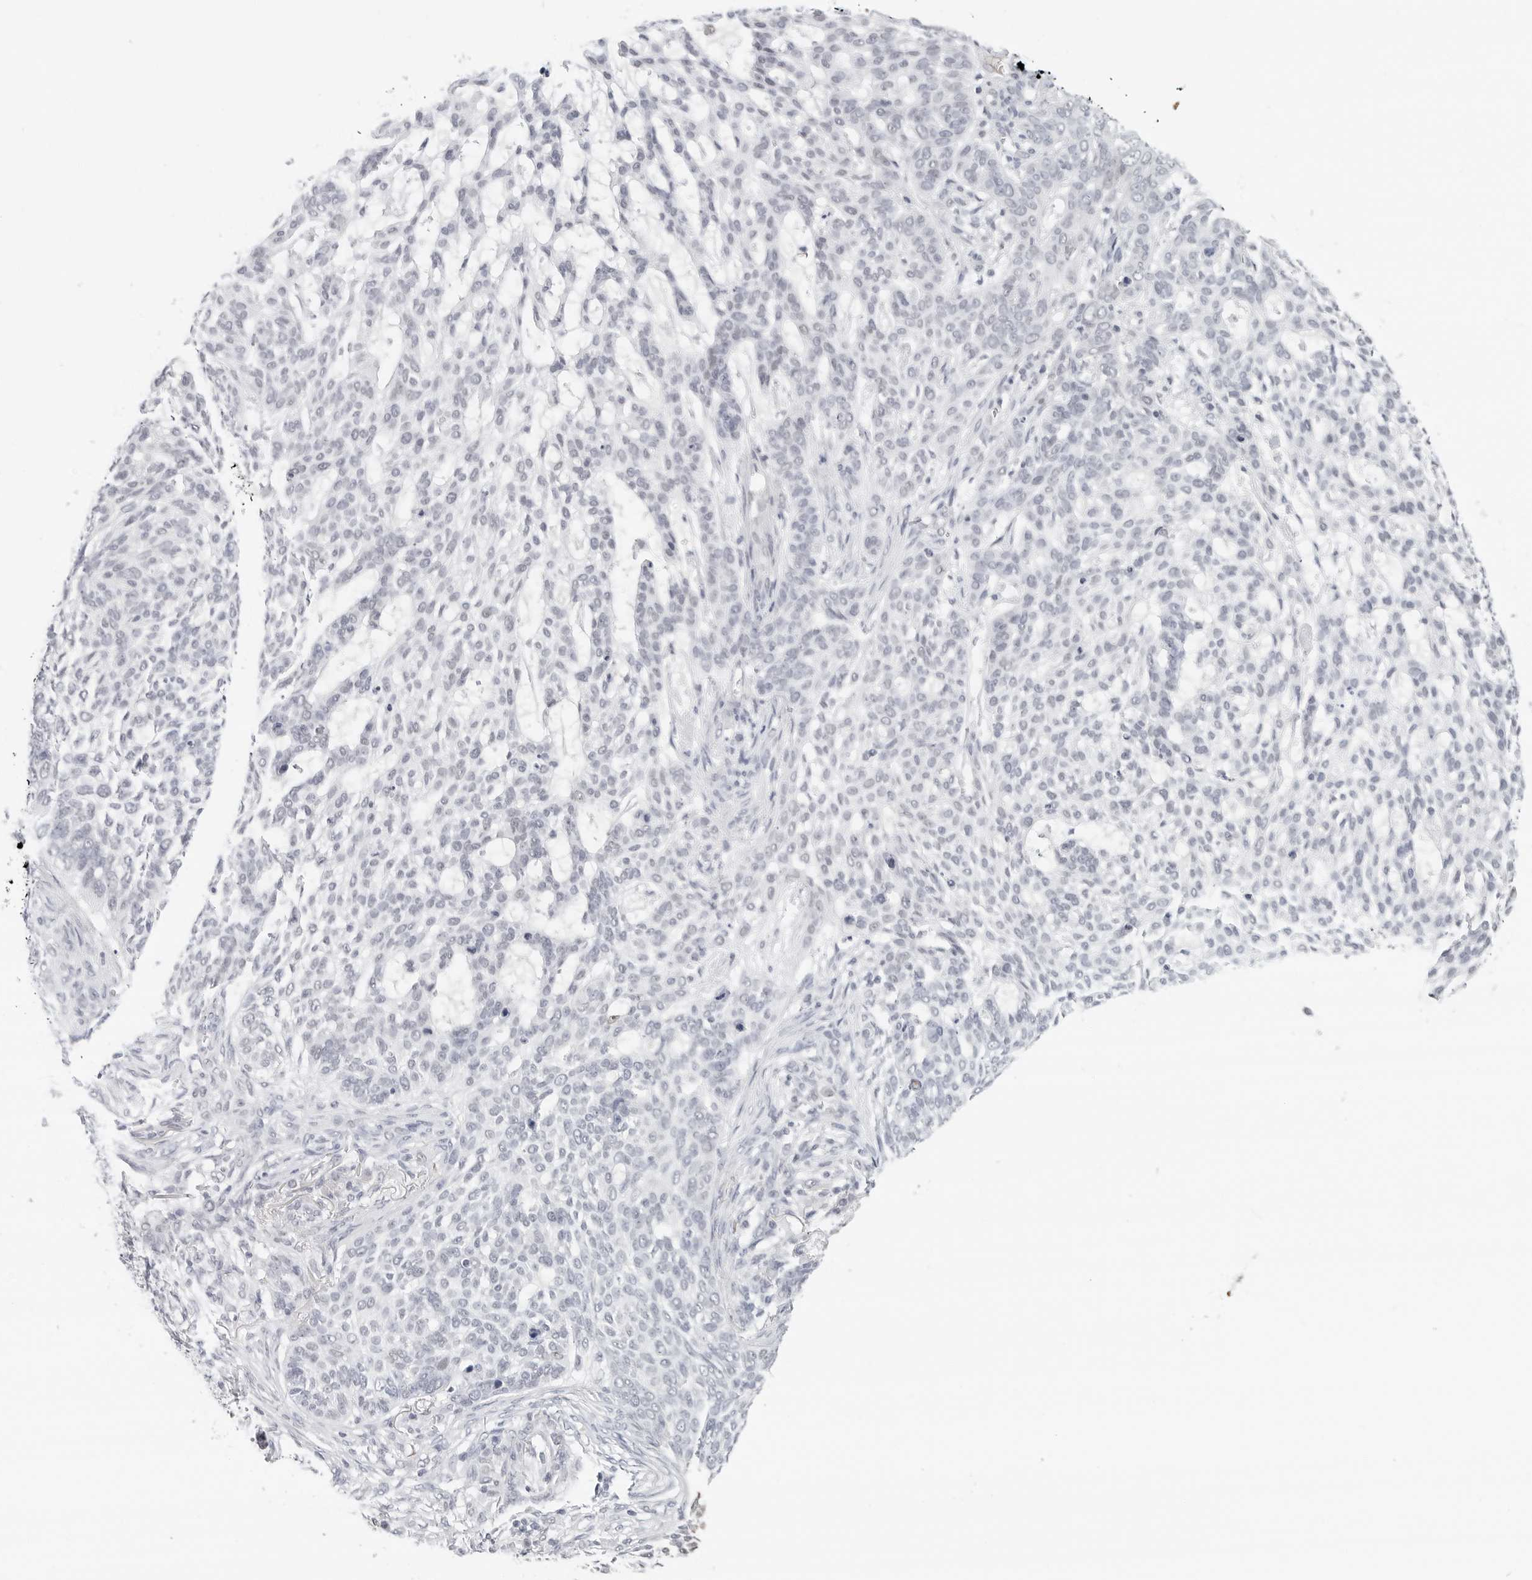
{"staining": {"intensity": "negative", "quantity": "none", "location": "none"}, "tissue": "skin cancer", "cell_type": "Tumor cells", "image_type": "cancer", "snomed": [{"axis": "morphology", "description": "Basal cell carcinoma"}, {"axis": "topography", "description": "Skin"}], "caption": "Tumor cells show no significant expression in skin cancer.", "gene": "TSEN2", "patient": {"sex": "female", "age": 64}}